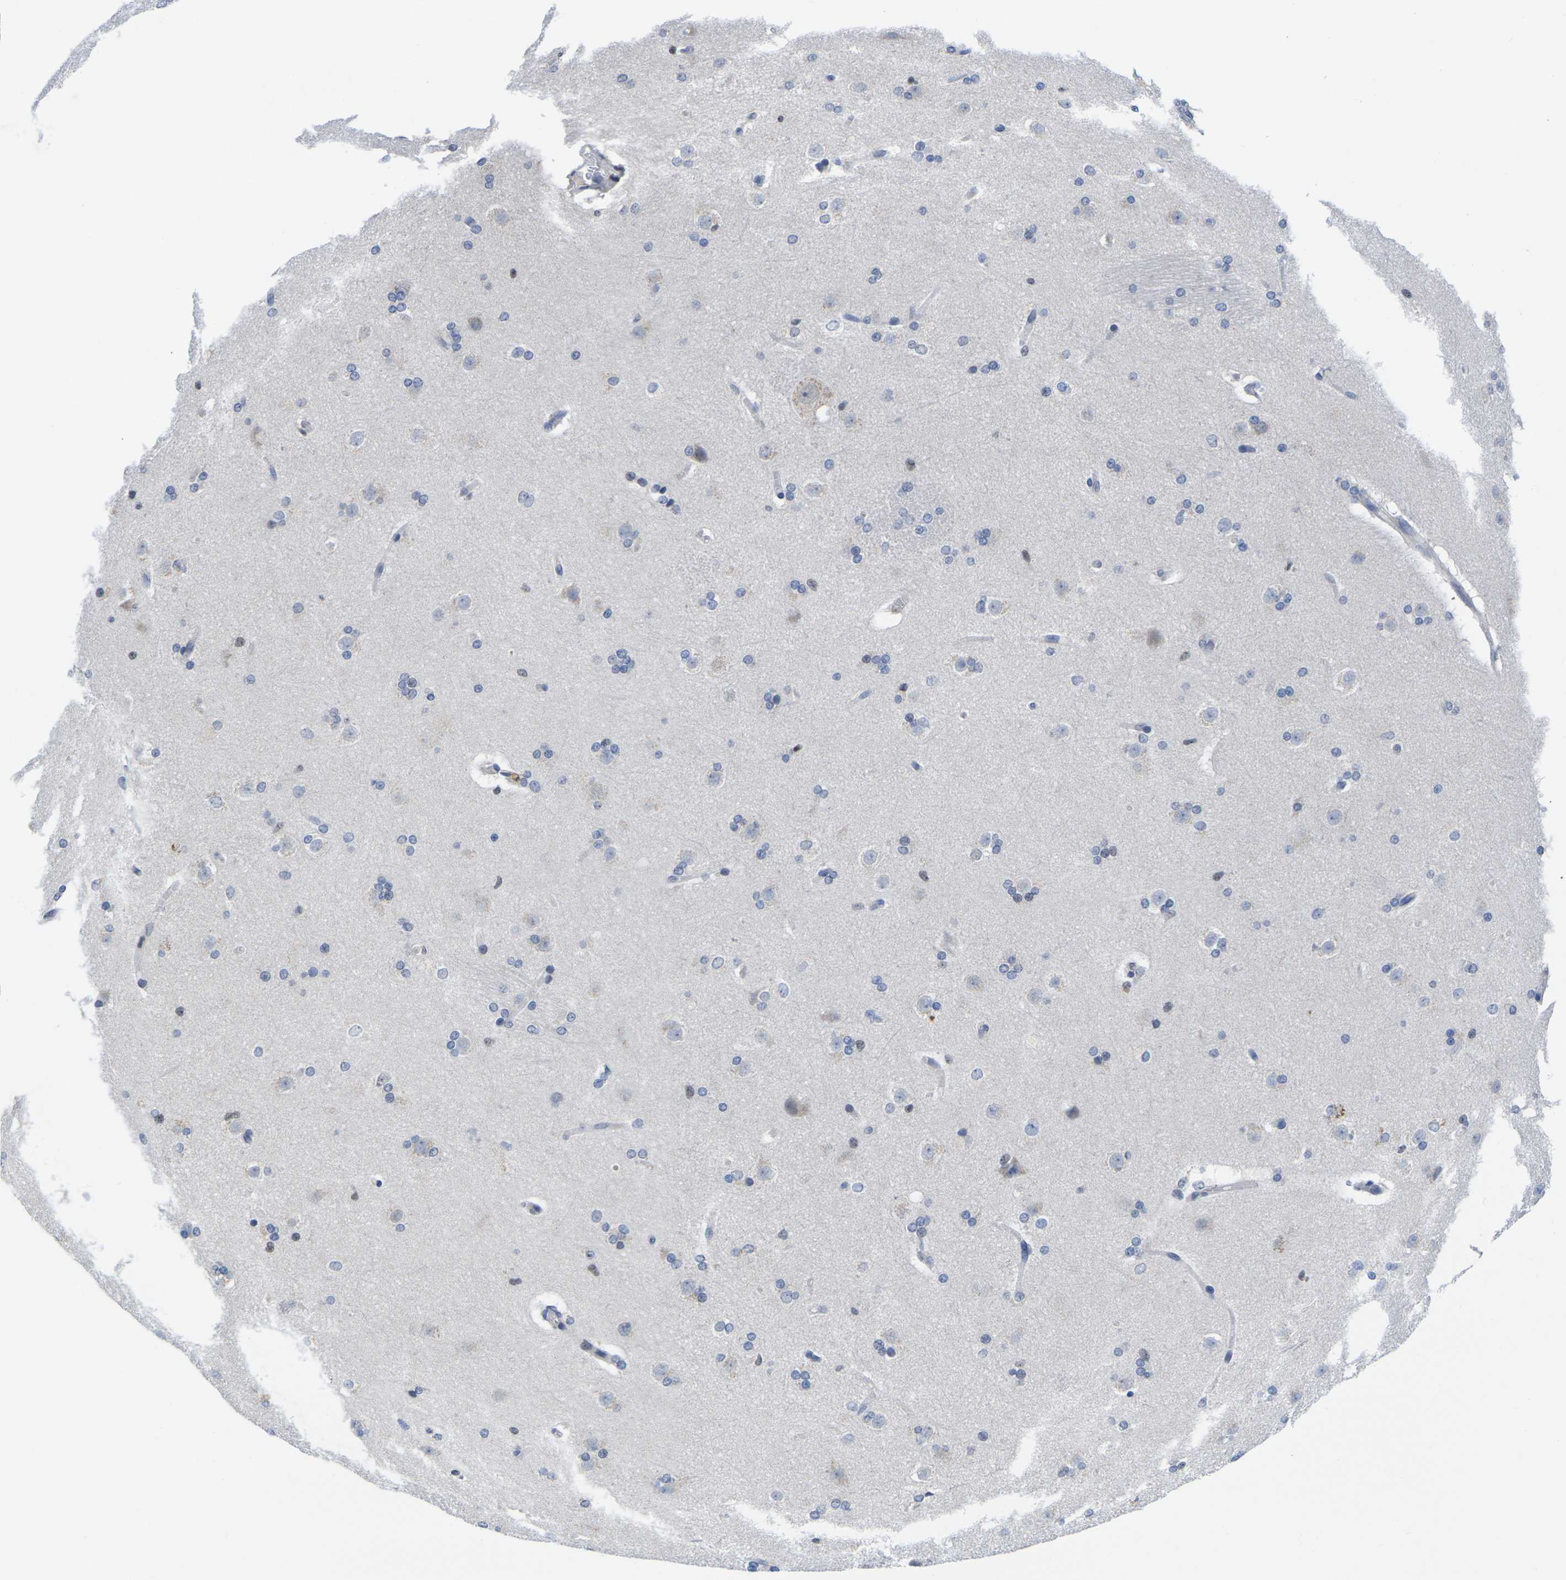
{"staining": {"intensity": "negative", "quantity": "none", "location": "none"}, "tissue": "caudate", "cell_type": "Glial cells", "image_type": "normal", "snomed": [{"axis": "morphology", "description": "Normal tissue, NOS"}, {"axis": "topography", "description": "Lateral ventricle wall"}], "caption": "Protein analysis of unremarkable caudate displays no significant positivity in glial cells.", "gene": "IKZF1", "patient": {"sex": "female", "age": 19}}